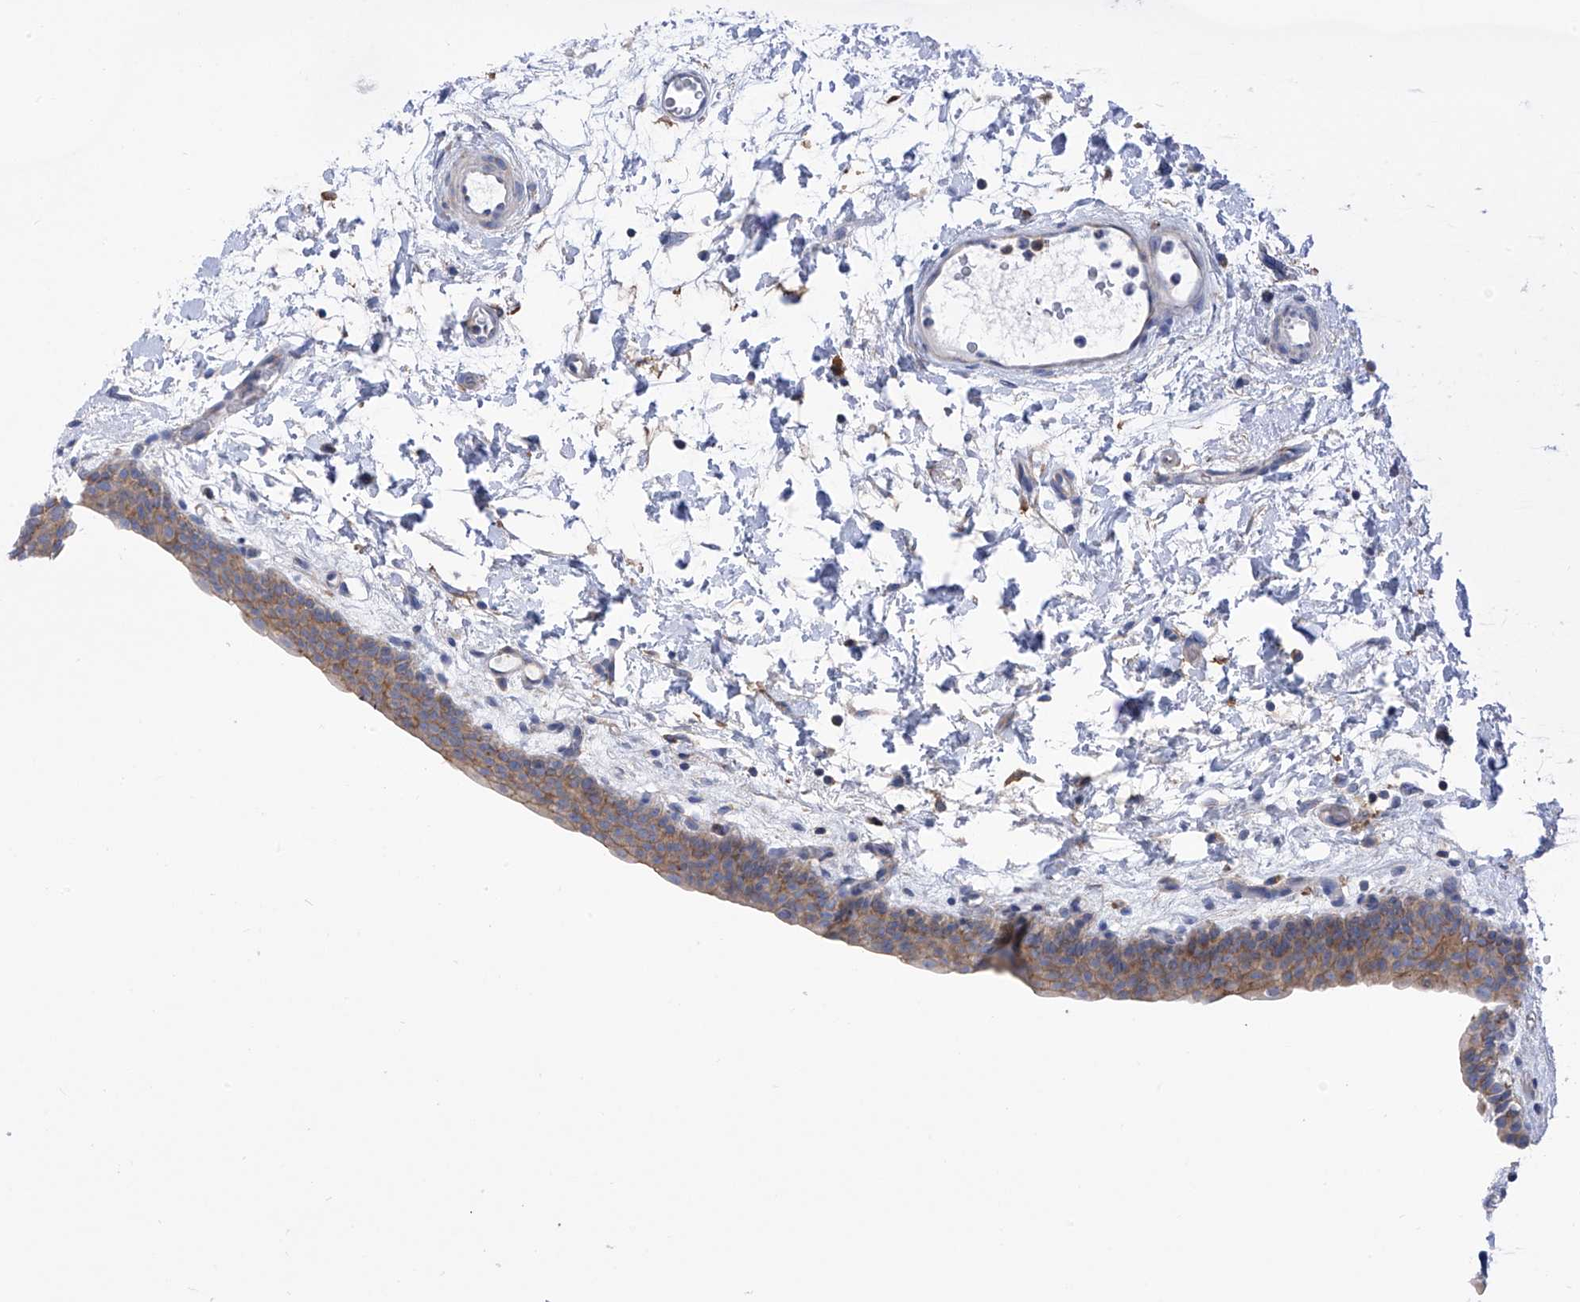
{"staining": {"intensity": "moderate", "quantity": "25%-75%", "location": "cytoplasmic/membranous"}, "tissue": "urinary bladder", "cell_type": "Urothelial cells", "image_type": "normal", "snomed": [{"axis": "morphology", "description": "Normal tissue, NOS"}, {"axis": "topography", "description": "Urinary bladder"}], "caption": "The immunohistochemical stain highlights moderate cytoplasmic/membranous staining in urothelial cells of normal urinary bladder.", "gene": "P2RX7", "patient": {"sex": "male", "age": 83}}